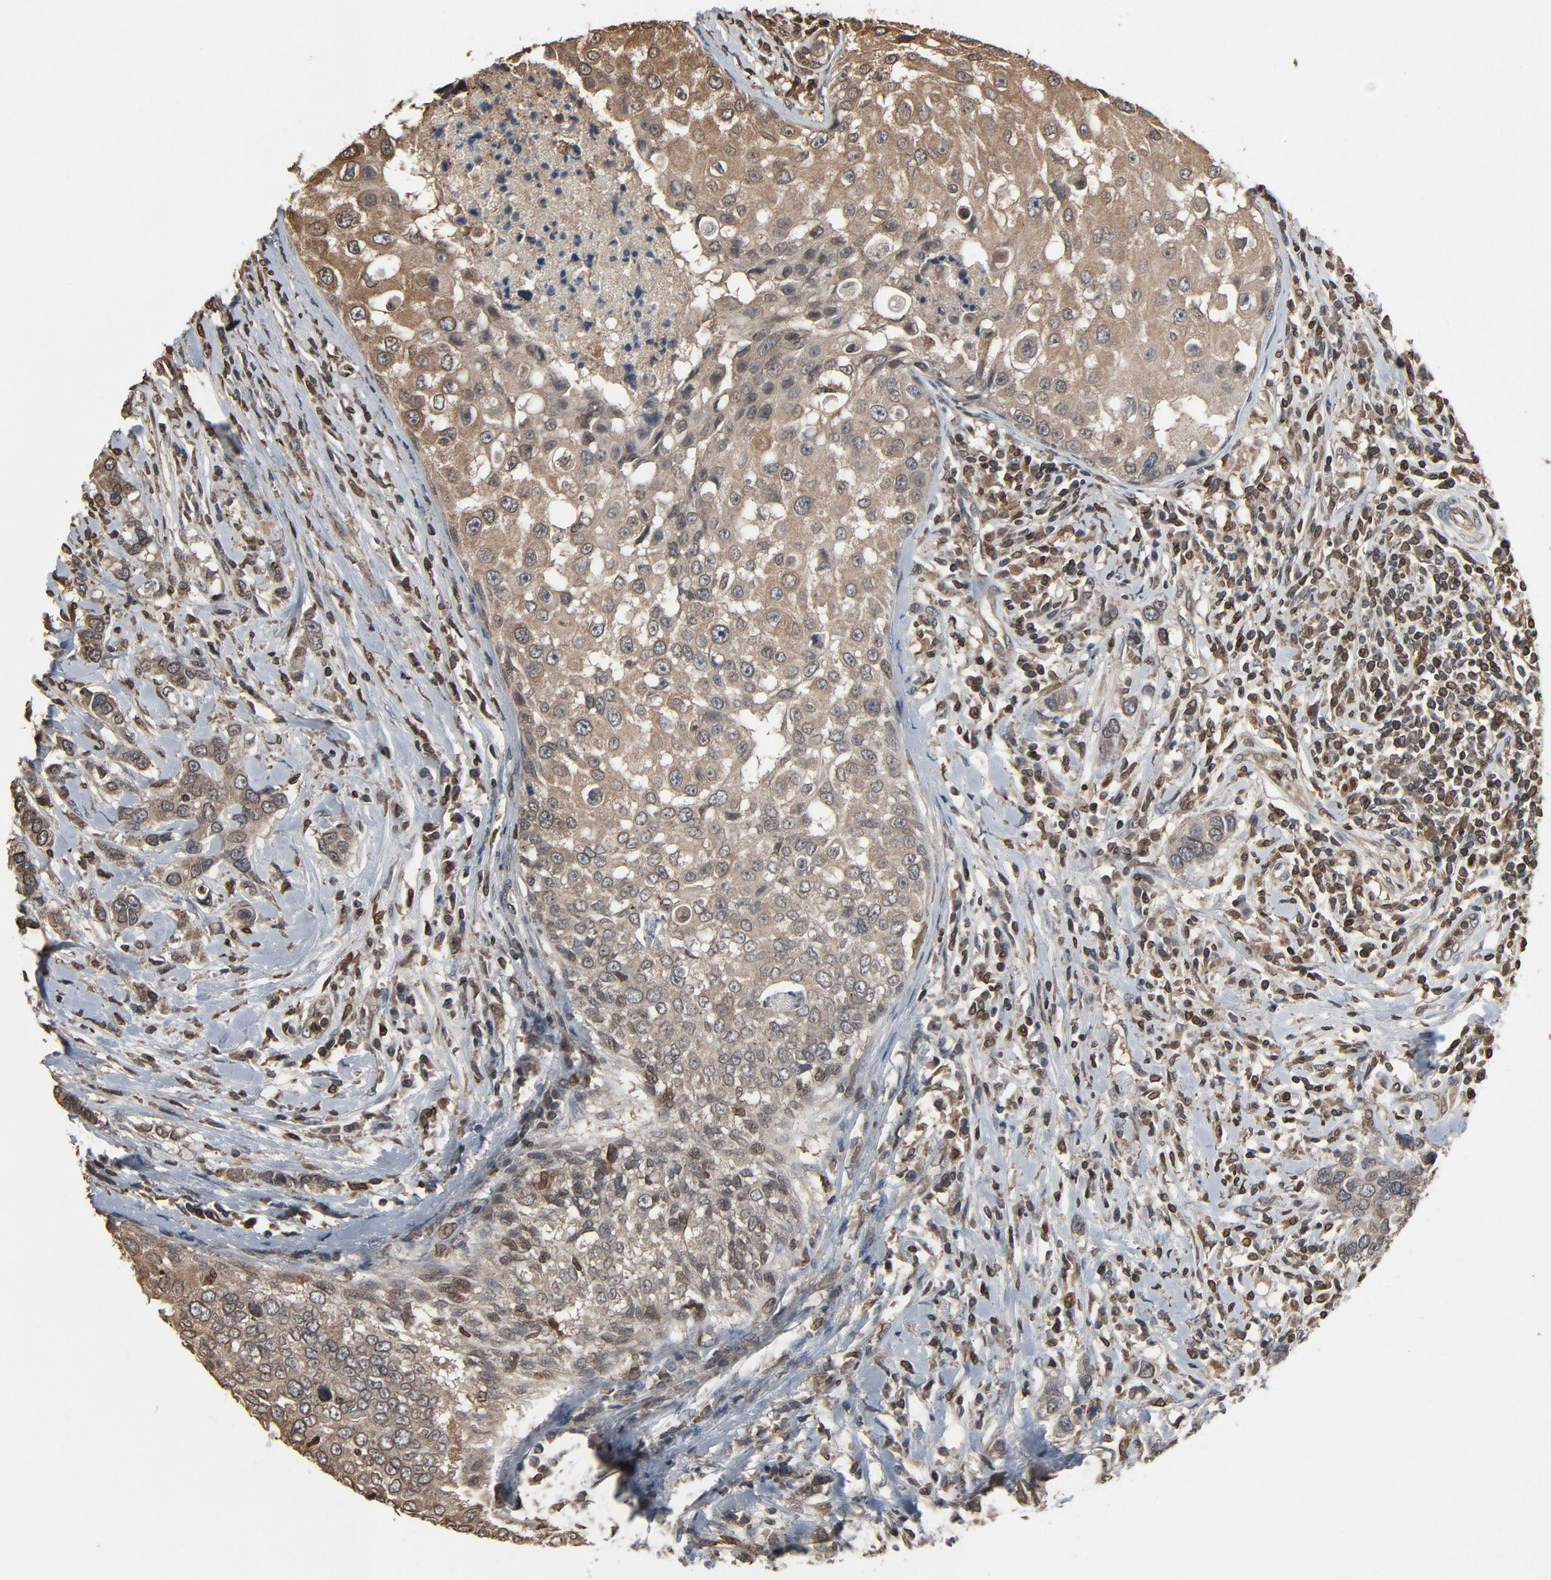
{"staining": {"intensity": "weak", "quantity": "<25%", "location": "cytoplasmic/membranous,nuclear"}, "tissue": "breast cancer", "cell_type": "Tumor cells", "image_type": "cancer", "snomed": [{"axis": "morphology", "description": "Duct carcinoma"}, {"axis": "topography", "description": "Breast"}], "caption": "This is an immunohistochemistry micrograph of breast cancer. There is no staining in tumor cells.", "gene": "UBE2D1", "patient": {"sex": "female", "age": 27}}